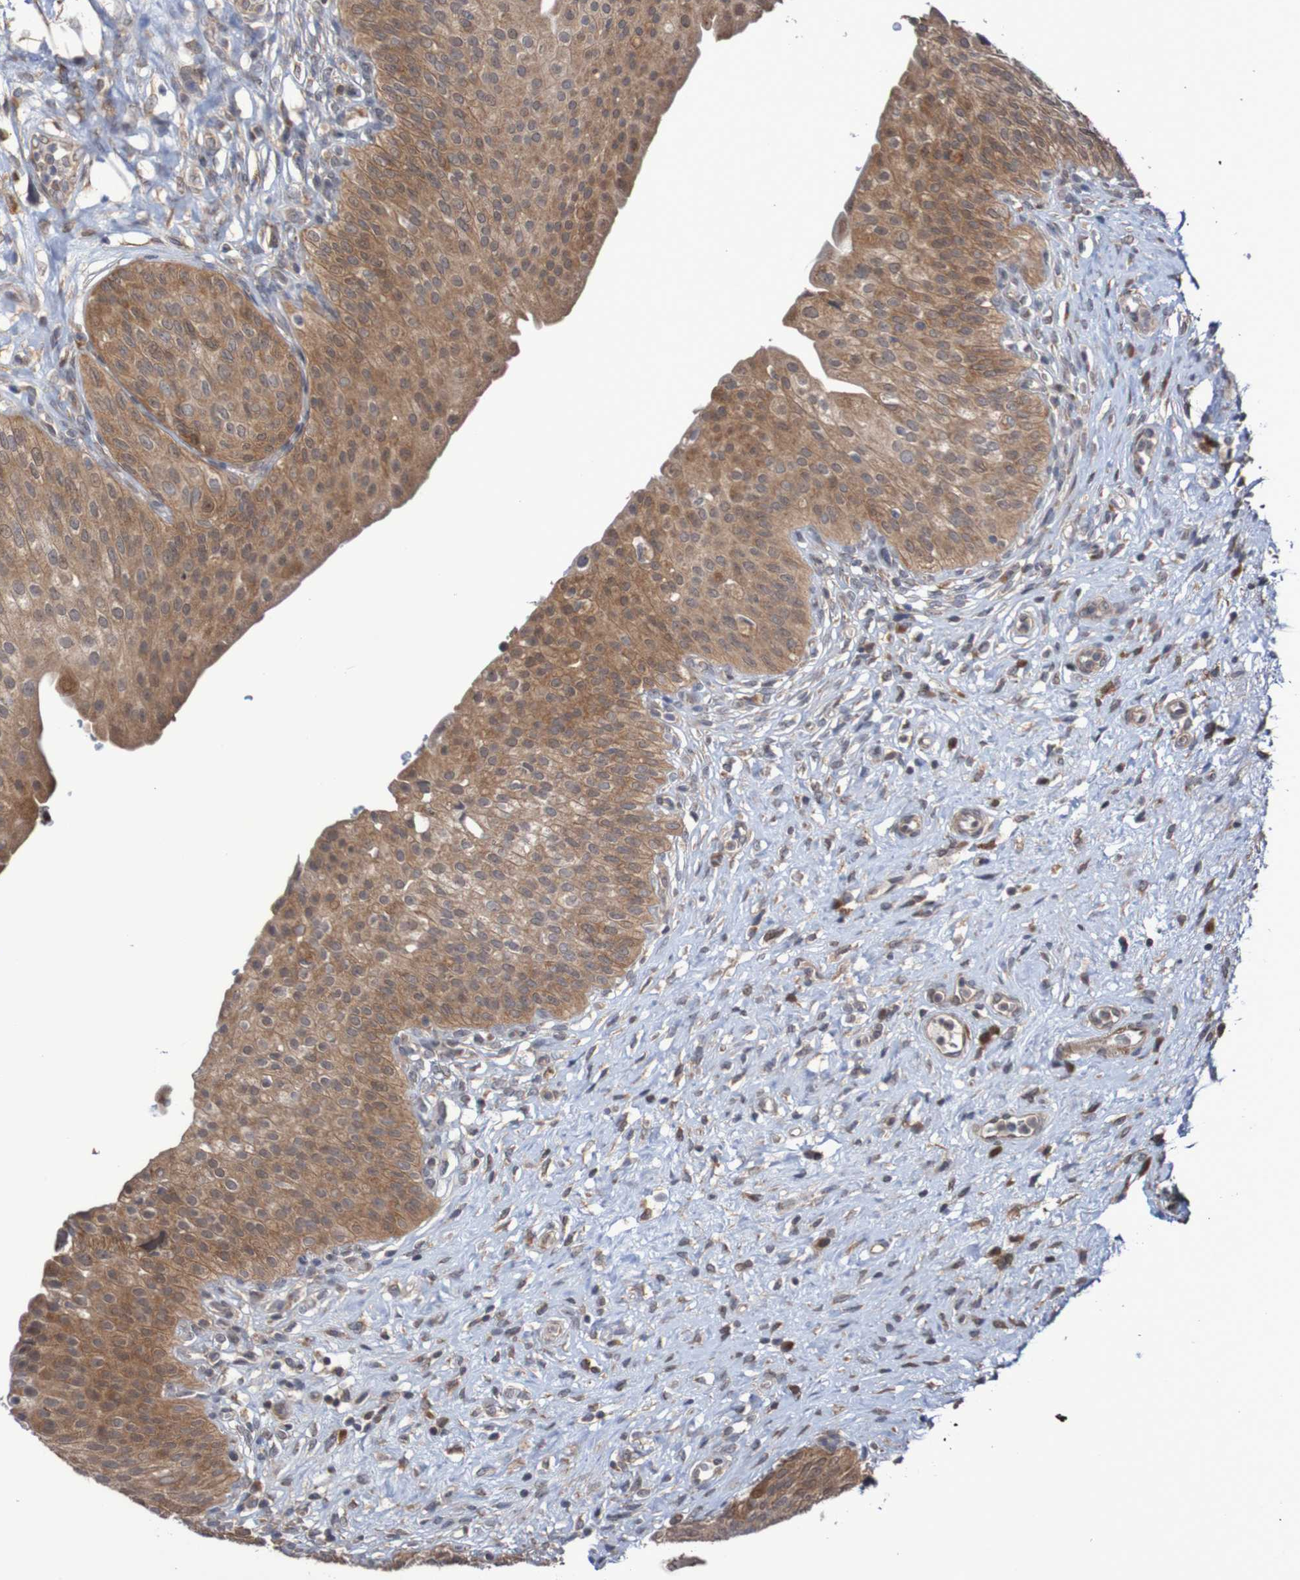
{"staining": {"intensity": "moderate", "quantity": ">75%", "location": "cytoplasmic/membranous"}, "tissue": "urinary bladder", "cell_type": "Urothelial cells", "image_type": "normal", "snomed": [{"axis": "morphology", "description": "Normal tissue, NOS"}, {"axis": "topography", "description": "Urinary bladder"}], "caption": "An image of urinary bladder stained for a protein demonstrates moderate cytoplasmic/membranous brown staining in urothelial cells.", "gene": "PHPT1", "patient": {"sex": "male", "age": 46}}